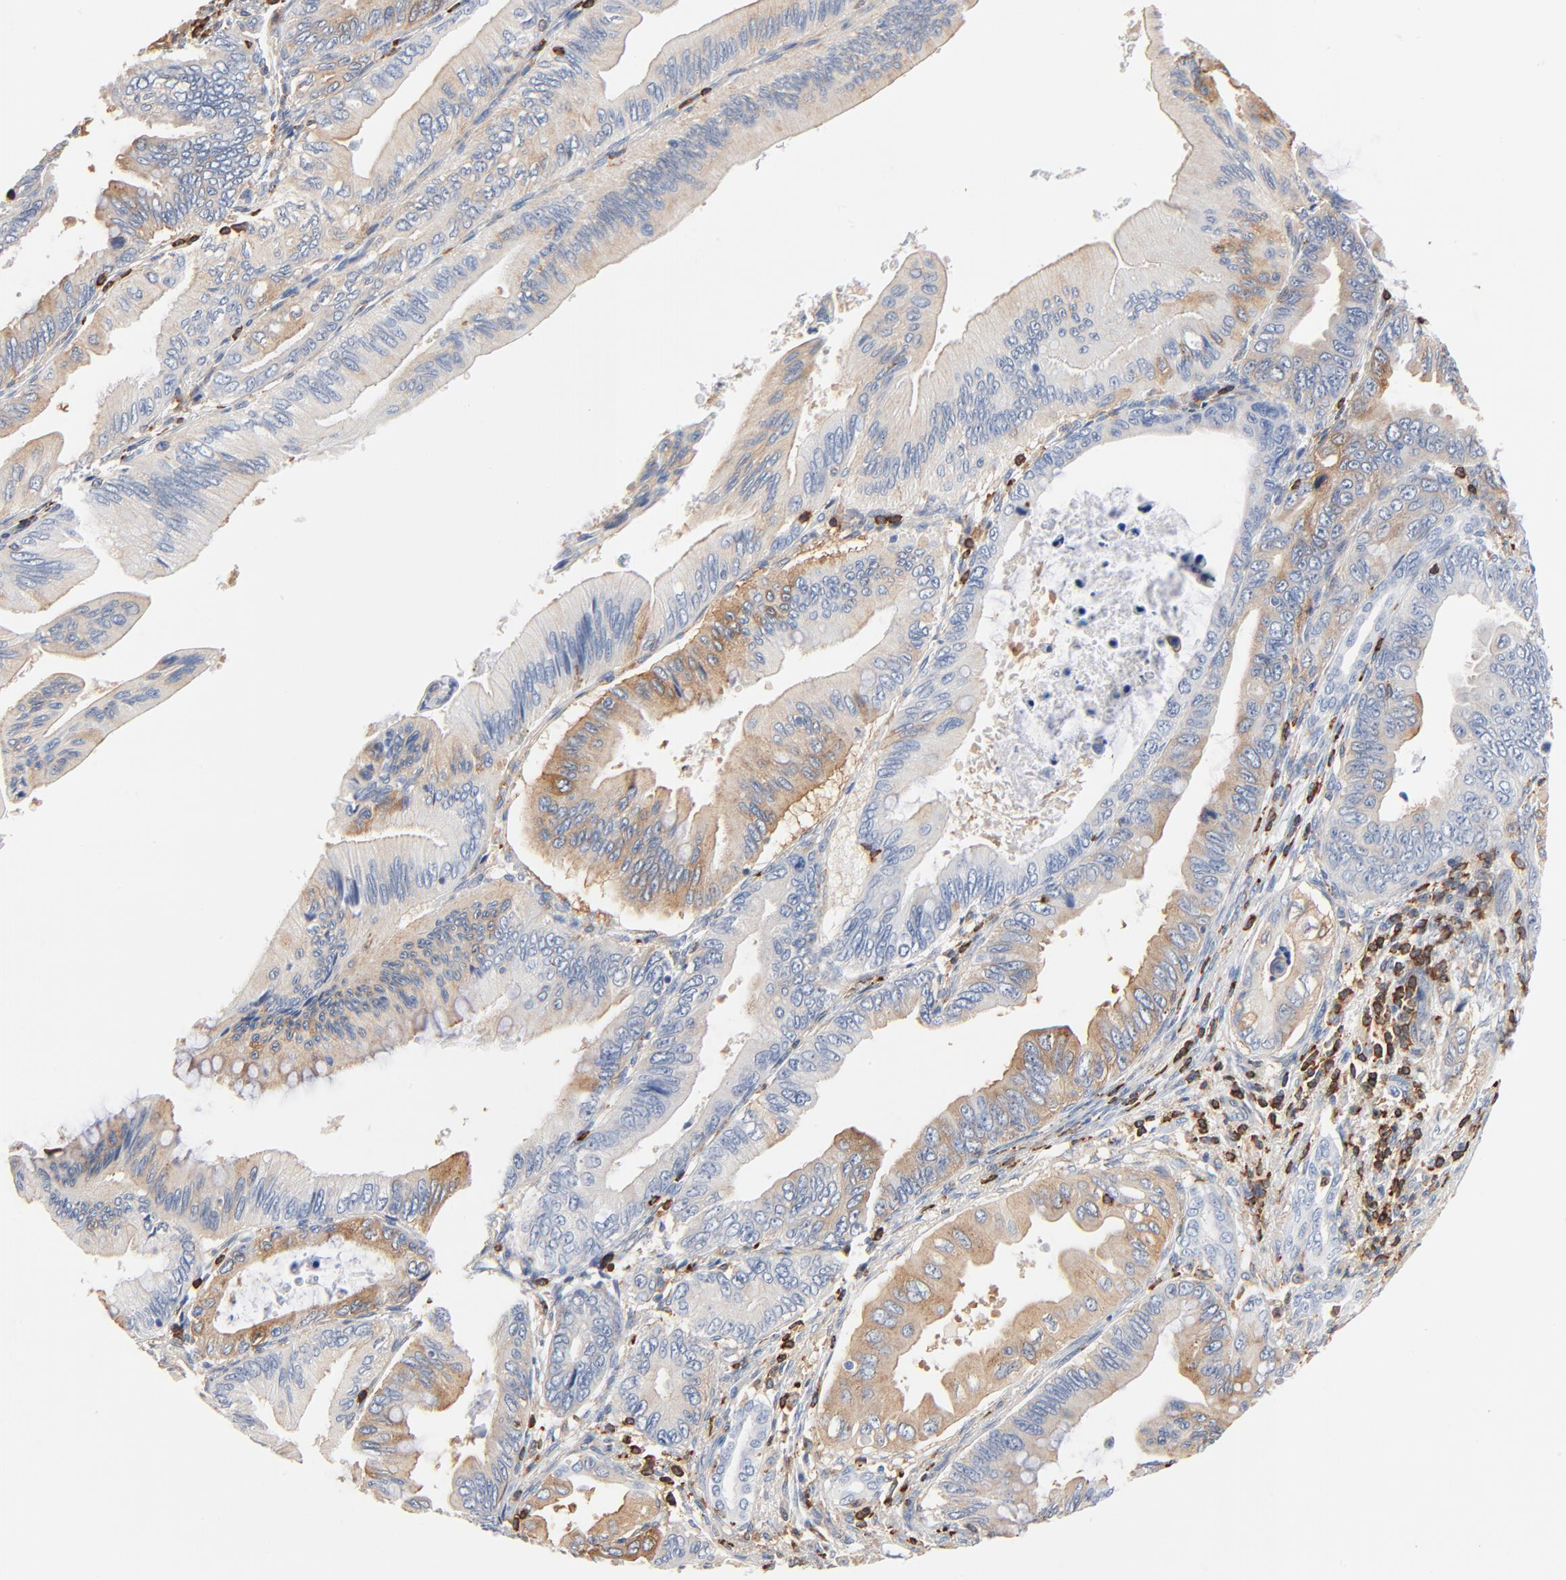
{"staining": {"intensity": "weak", "quantity": "<25%", "location": "cytoplasmic/membranous"}, "tissue": "pancreatic cancer", "cell_type": "Tumor cells", "image_type": "cancer", "snomed": [{"axis": "morphology", "description": "Adenocarcinoma, NOS"}, {"axis": "topography", "description": "Pancreas"}], "caption": "DAB immunohistochemical staining of human pancreatic cancer displays no significant staining in tumor cells.", "gene": "SH3KBP1", "patient": {"sex": "female", "age": 66}}